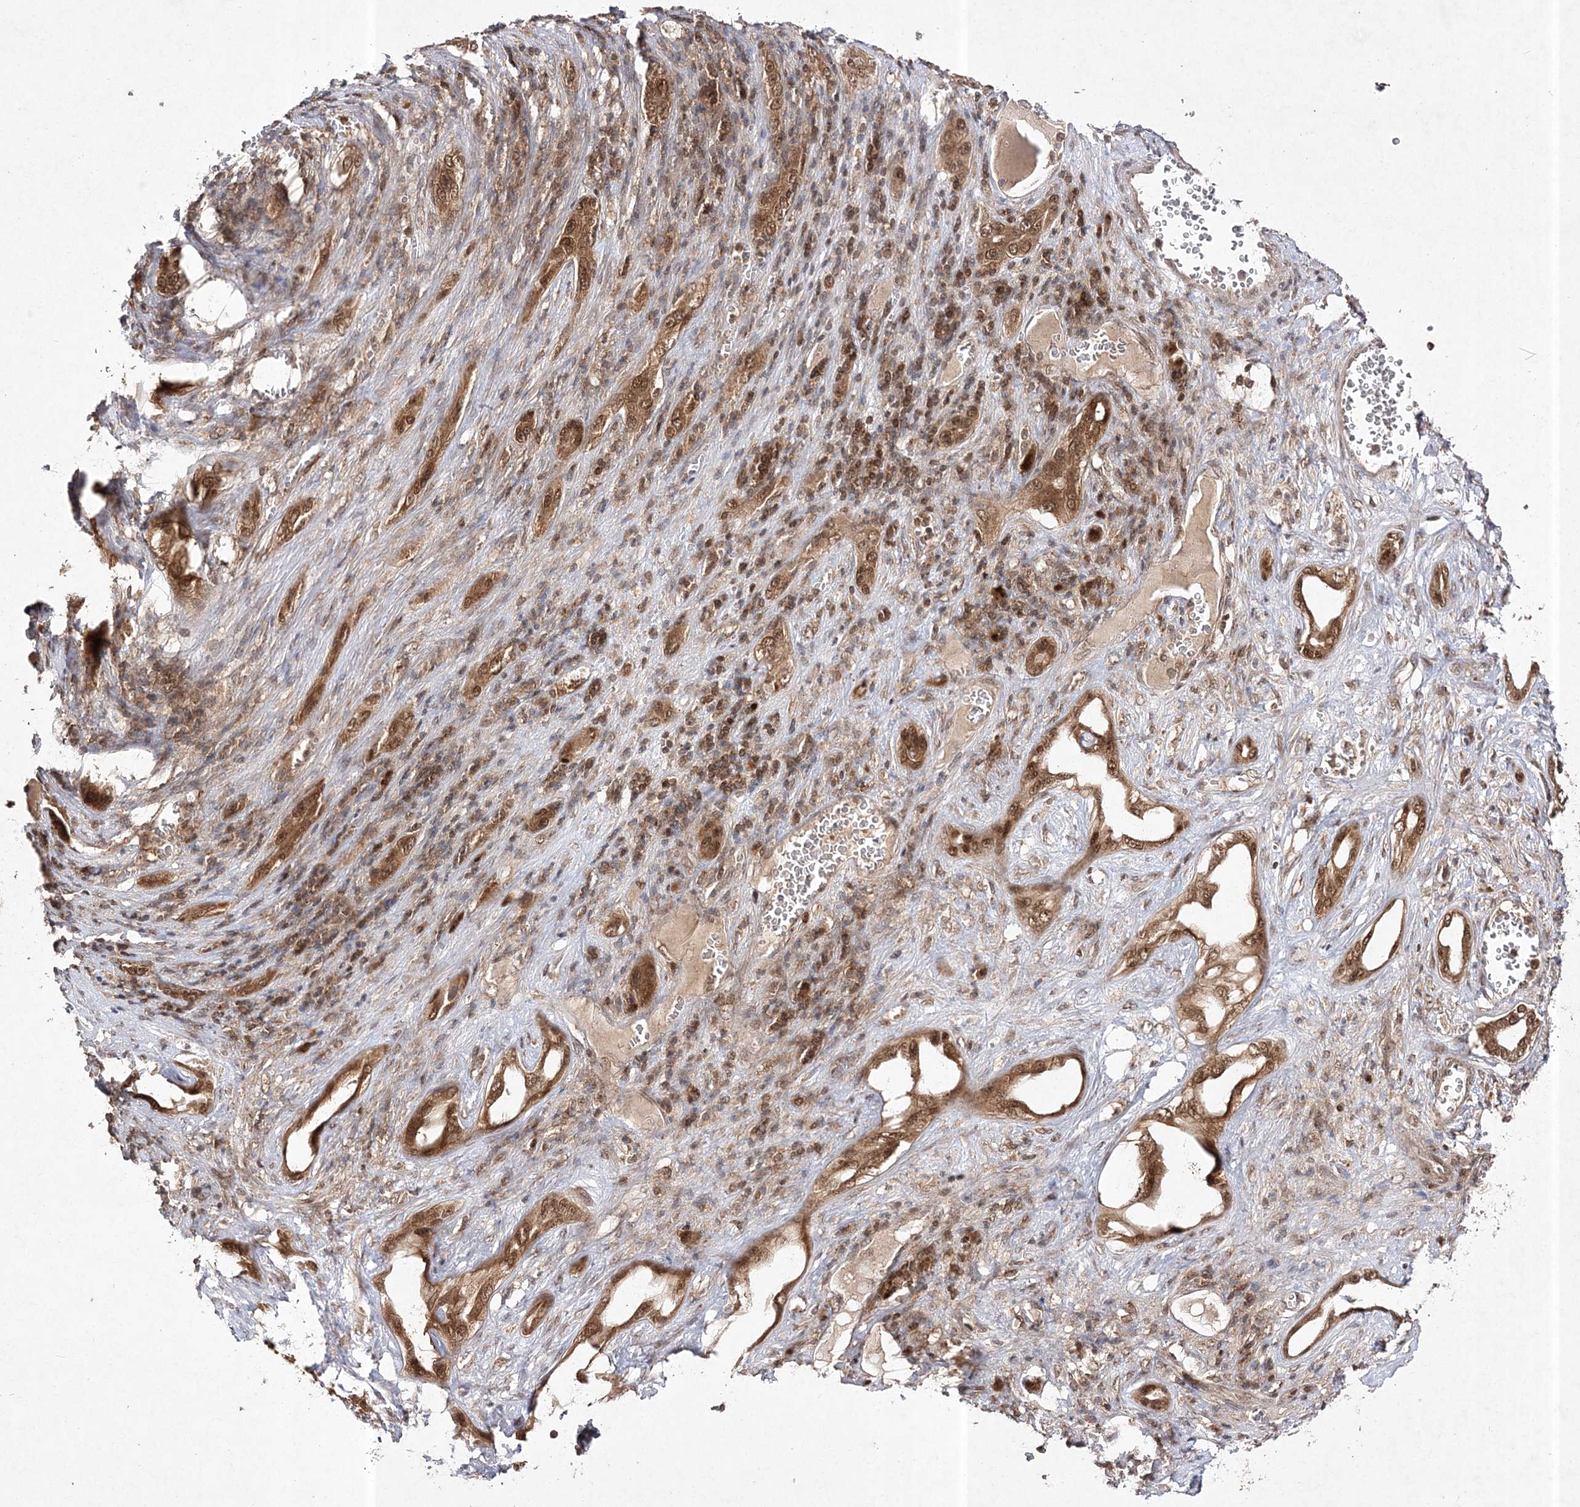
{"staining": {"intensity": "strong", "quantity": ">75%", "location": "cytoplasmic/membranous,nuclear"}, "tissue": "liver cancer", "cell_type": "Tumor cells", "image_type": "cancer", "snomed": [{"axis": "morphology", "description": "Carcinoma, Hepatocellular, NOS"}, {"axis": "topography", "description": "Liver"}], "caption": "Immunohistochemistry (DAB) staining of liver hepatocellular carcinoma displays strong cytoplasmic/membranous and nuclear protein expression in about >75% of tumor cells.", "gene": "NIF3L1", "patient": {"sex": "female", "age": 73}}